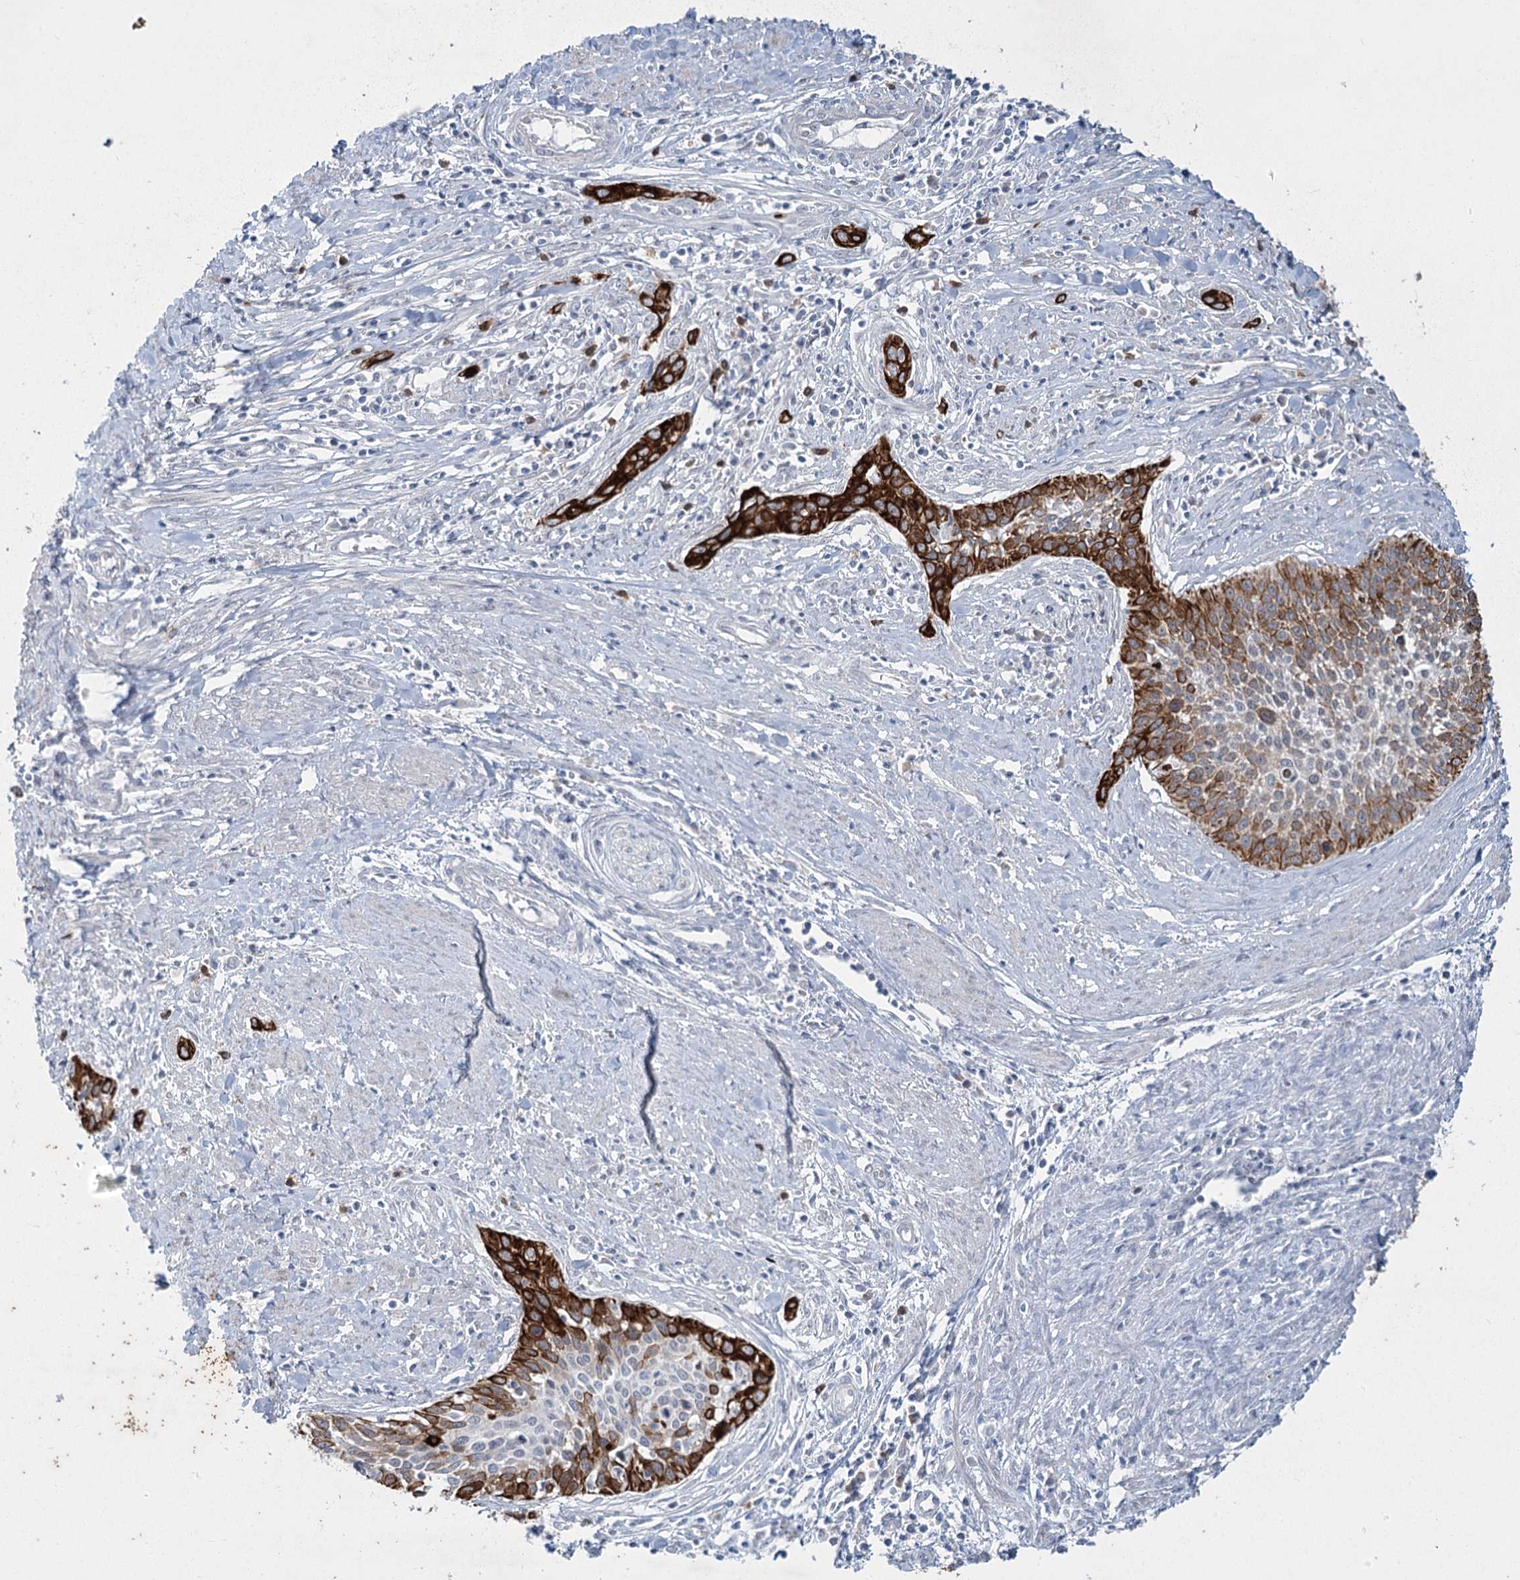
{"staining": {"intensity": "strong", "quantity": "25%-75%", "location": "cytoplasmic/membranous"}, "tissue": "cervical cancer", "cell_type": "Tumor cells", "image_type": "cancer", "snomed": [{"axis": "morphology", "description": "Squamous cell carcinoma, NOS"}, {"axis": "topography", "description": "Cervix"}], "caption": "High-magnification brightfield microscopy of cervical squamous cell carcinoma stained with DAB (brown) and counterstained with hematoxylin (blue). tumor cells exhibit strong cytoplasmic/membranous staining is present in approximately25%-75% of cells.", "gene": "ABITRAM", "patient": {"sex": "female", "age": 34}}